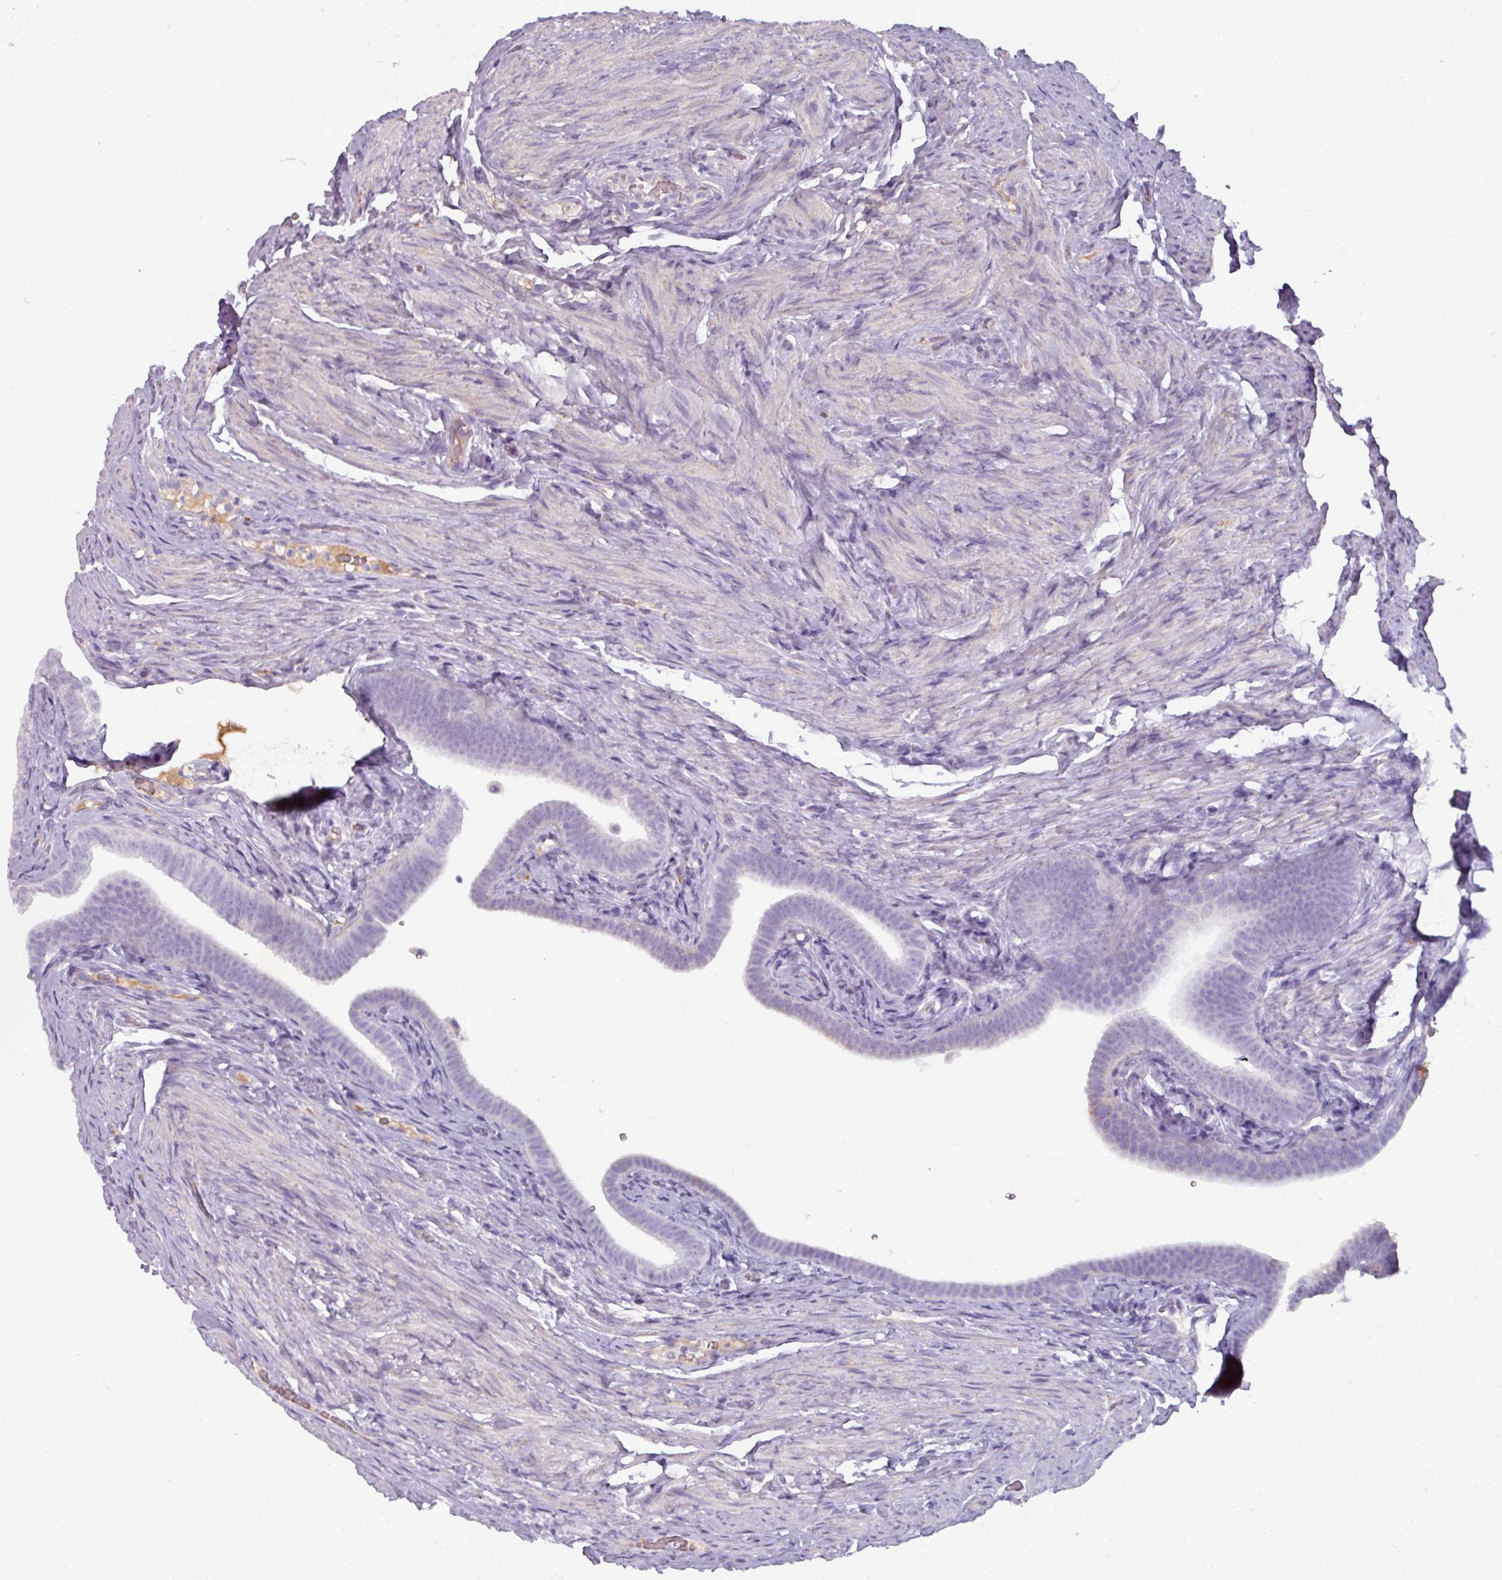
{"staining": {"intensity": "weak", "quantity": "25%-75%", "location": "cytoplasmic/membranous"}, "tissue": "fallopian tube", "cell_type": "Glandular cells", "image_type": "normal", "snomed": [{"axis": "morphology", "description": "Normal tissue, NOS"}, {"axis": "topography", "description": "Fallopian tube"}], "caption": "Human fallopian tube stained for a protein (brown) shows weak cytoplasmic/membranous positive positivity in about 25%-75% of glandular cells.", "gene": "SPESP1", "patient": {"sex": "female", "age": 69}}